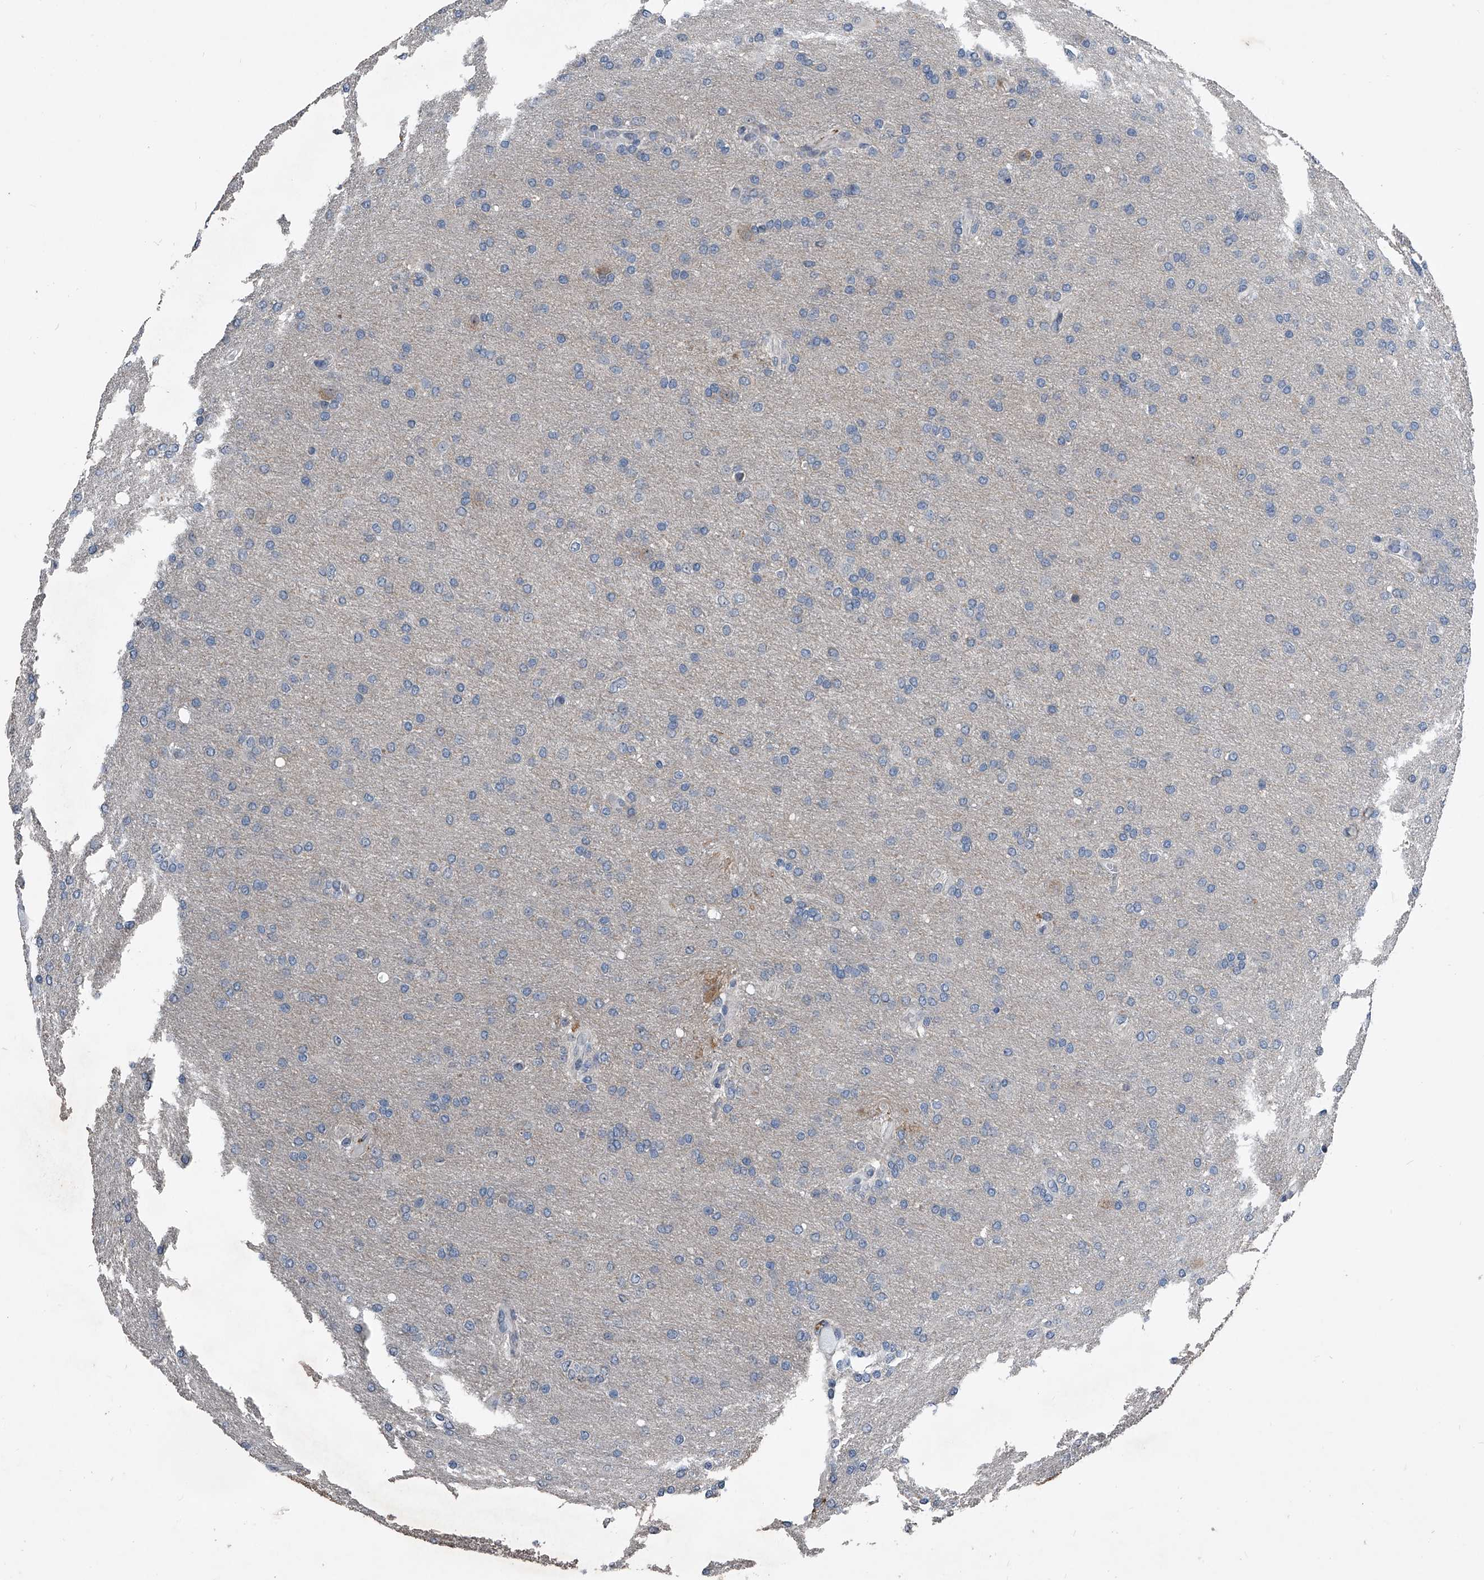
{"staining": {"intensity": "negative", "quantity": "none", "location": "none"}, "tissue": "glioma", "cell_type": "Tumor cells", "image_type": "cancer", "snomed": [{"axis": "morphology", "description": "Glioma, malignant, High grade"}, {"axis": "topography", "description": "Cerebral cortex"}], "caption": "Malignant glioma (high-grade) was stained to show a protein in brown. There is no significant positivity in tumor cells.", "gene": "PHACTR1", "patient": {"sex": "female", "age": 36}}